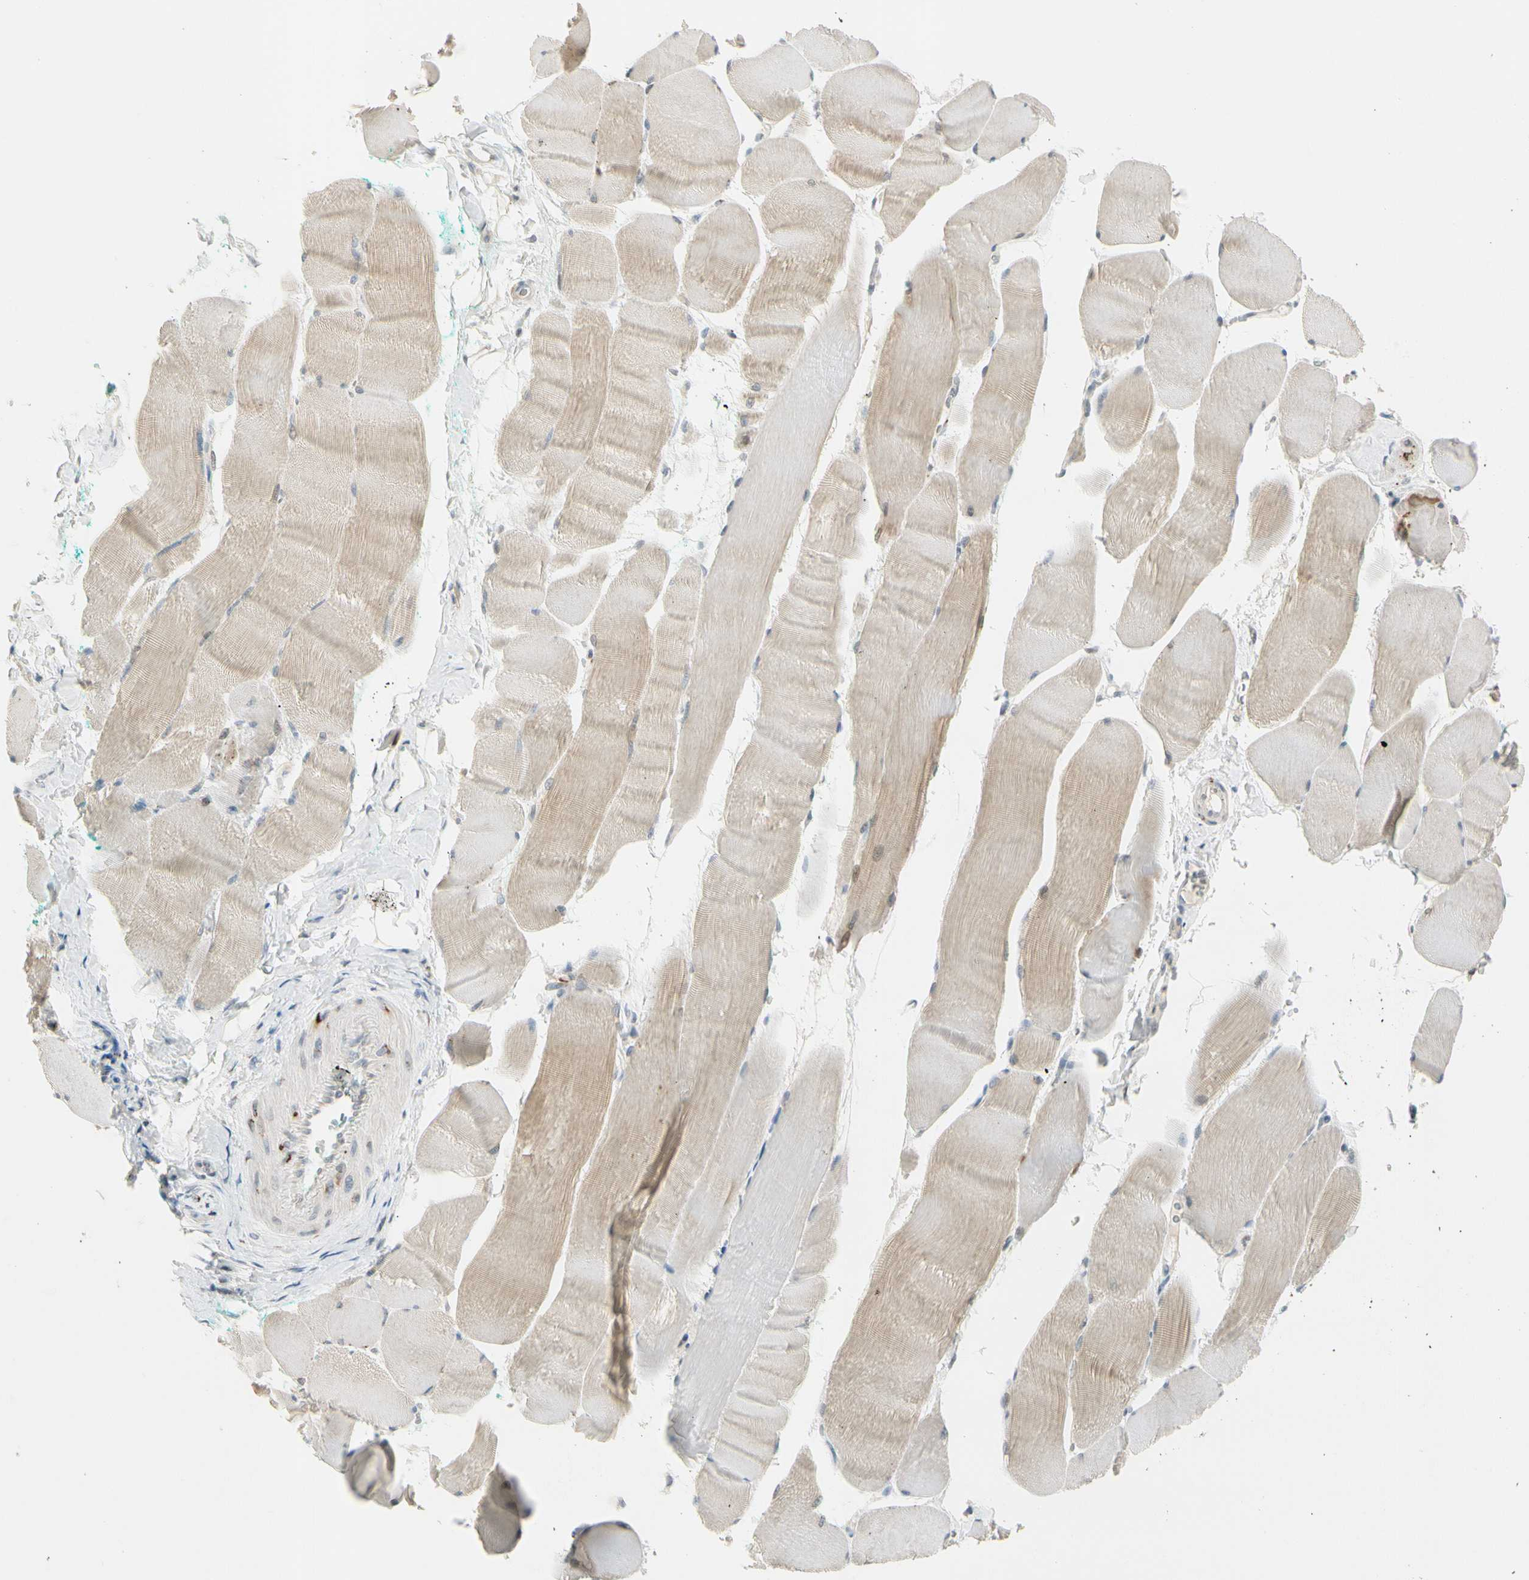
{"staining": {"intensity": "weak", "quantity": "25%-75%", "location": "cytoplasmic/membranous"}, "tissue": "skeletal muscle", "cell_type": "Myocytes", "image_type": "normal", "snomed": [{"axis": "morphology", "description": "Normal tissue, NOS"}, {"axis": "morphology", "description": "Squamous cell carcinoma, NOS"}, {"axis": "topography", "description": "Skeletal muscle"}], "caption": "Human skeletal muscle stained for a protein (brown) displays weak cytoplasmic/membranous positive staining in approximately 25%-75% of myocytes.", "gene": "B4GALNT1", "patient": {"sex": "male", "age": 51}}